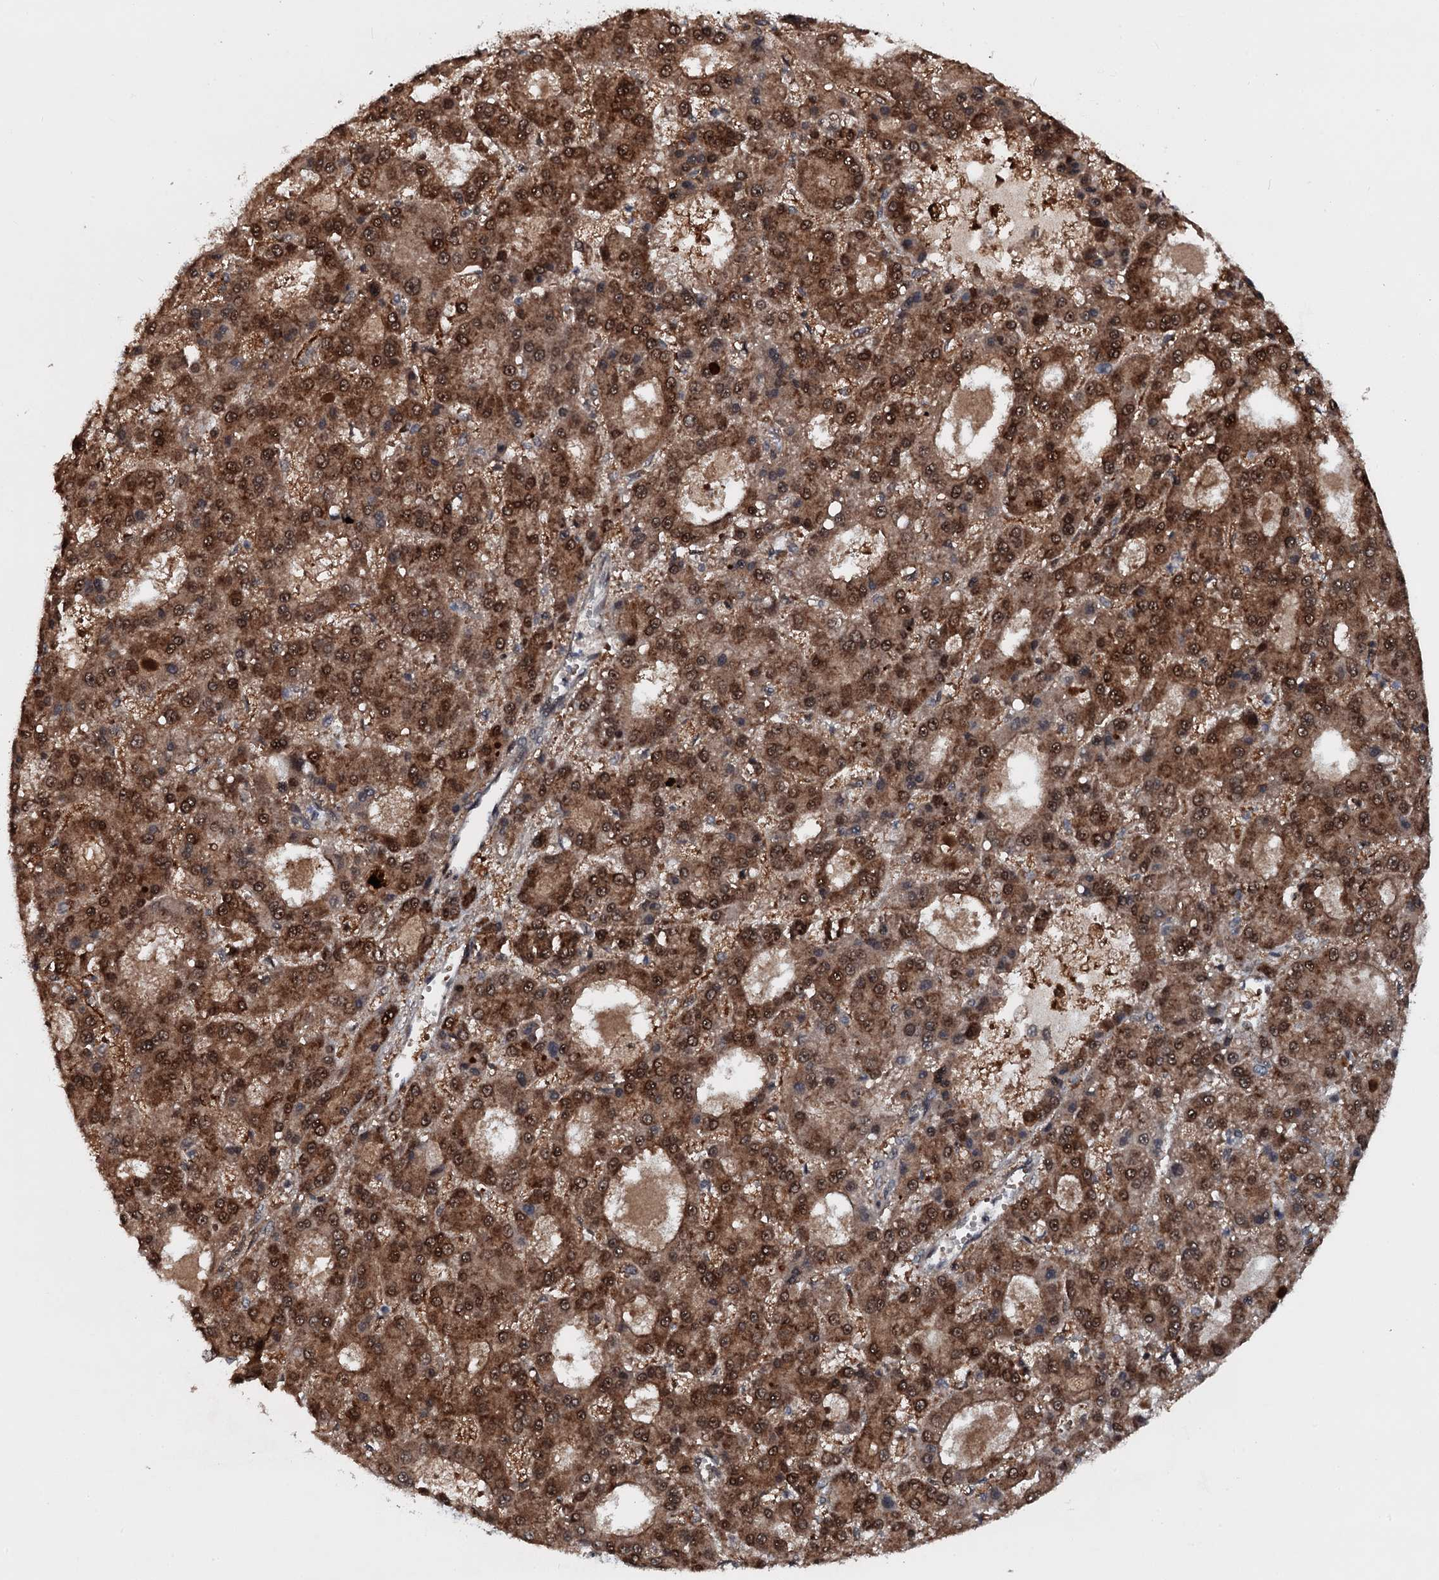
{"staining": {"intensity": "strong", "quantity": ">75%", "location": "cytoplasmic/membranous,nuclear"}, "tissue": "liver cancer", "cell_type": "Tumor cells", "image_type": "cancer", "snomed": [{"axis": "morphology", "description": "Carcinoma, Hepatocellular, NOS"}, {"axis": "topography", "description": "Liver"}], "caption": "Brown immunohistochemical staining in human liver cancer demonstrates strong cytoplasmic/membranous and nuclear positivity in about >75% of tumor cells.", "gene": "HDDC3", "patient": {"sex": "male", "age": 70}}